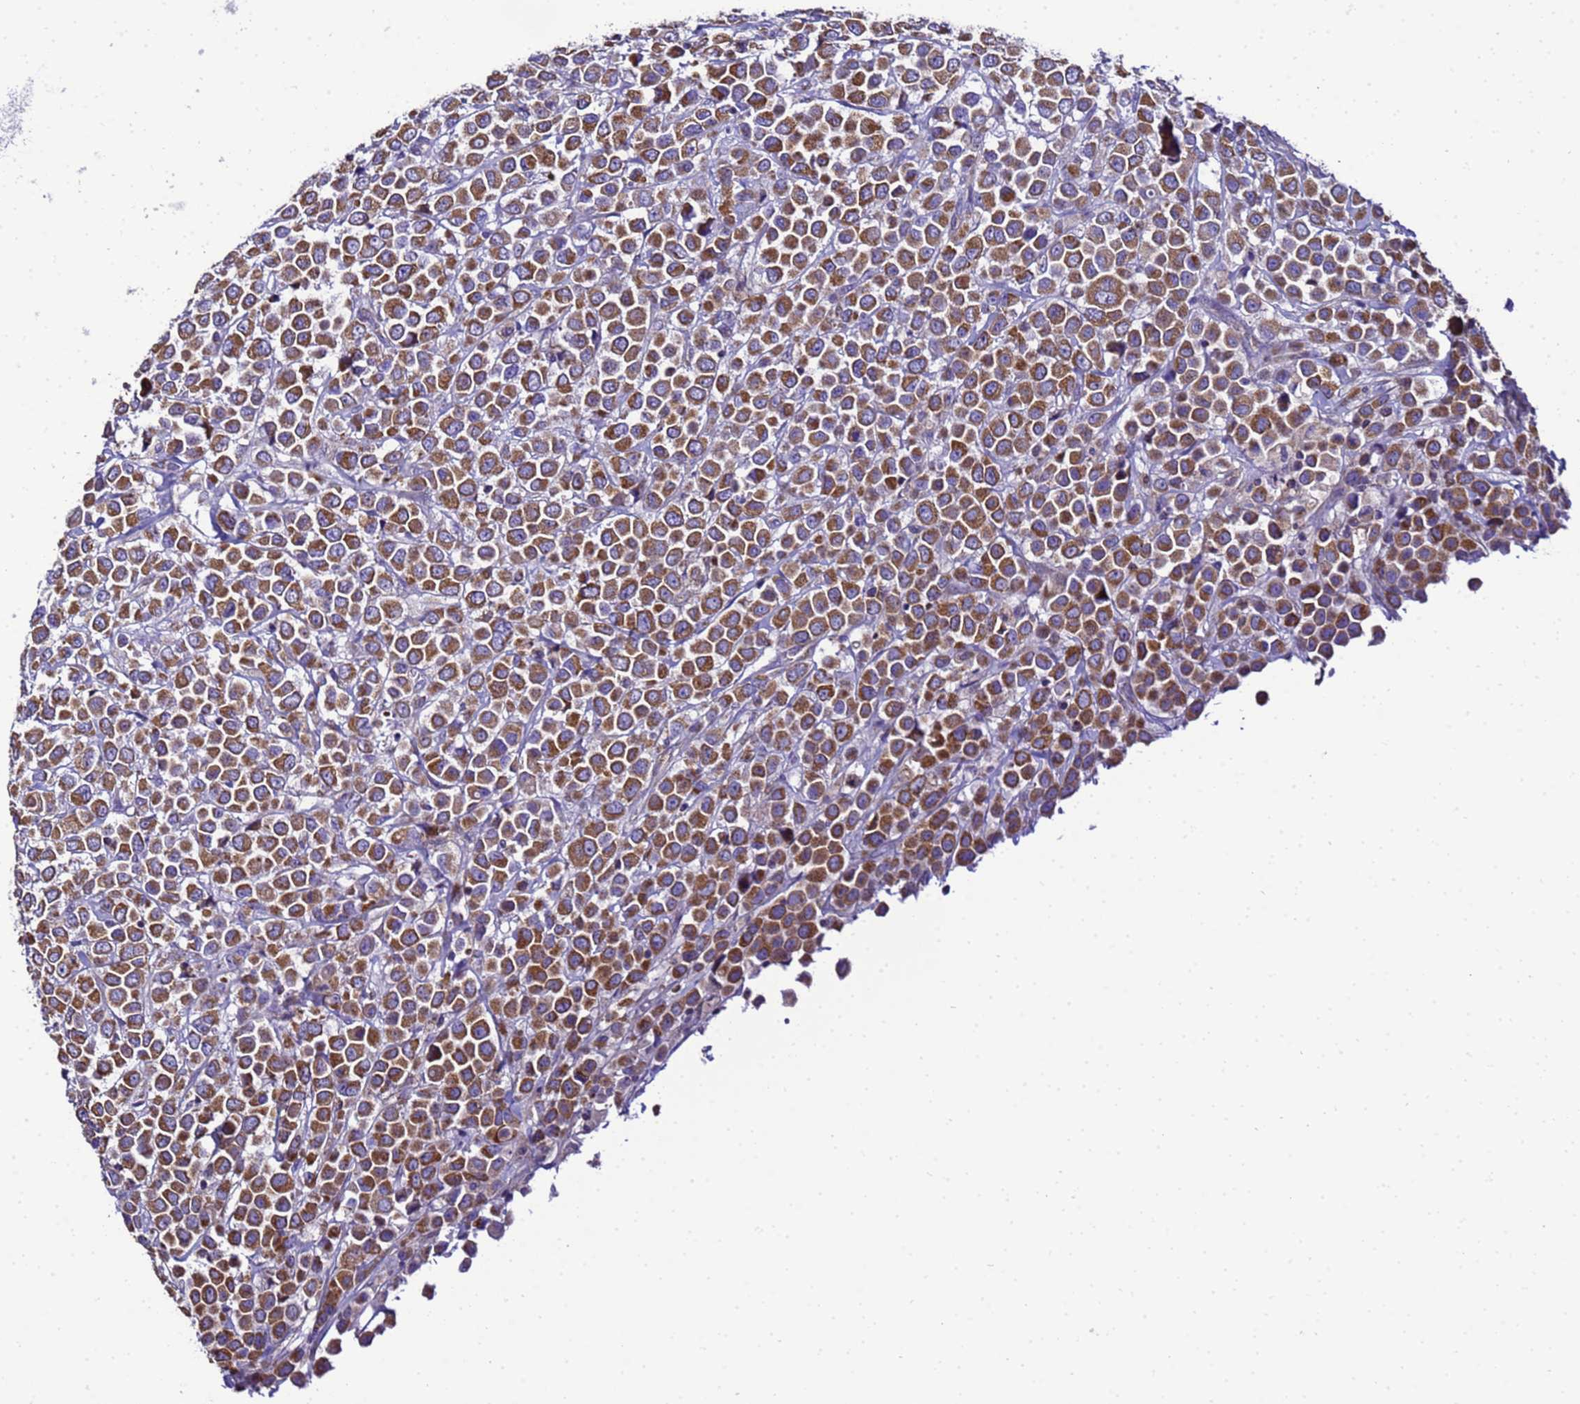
{"staining": {"intensity": "strong", "quantity": ">75%", "location": "cytoplasmic/membranous"}, "tissue": "breast cancer", "cell_type": "Tumor cells", "image_type": "cancer", "snomed": [{"axis": "morphology", "description": "Duct carcinoma"}, {"axis": "topography", "description": "Breast"}], "caption": "Breast invasive ductal carcinoma stained for a protein (brown) displays strong cytoplasmic/membranous positive expression in approximately >75% of tumor cells.", "gene": "HIGD2A", "patient": {"sex": "female", "age": 61}}